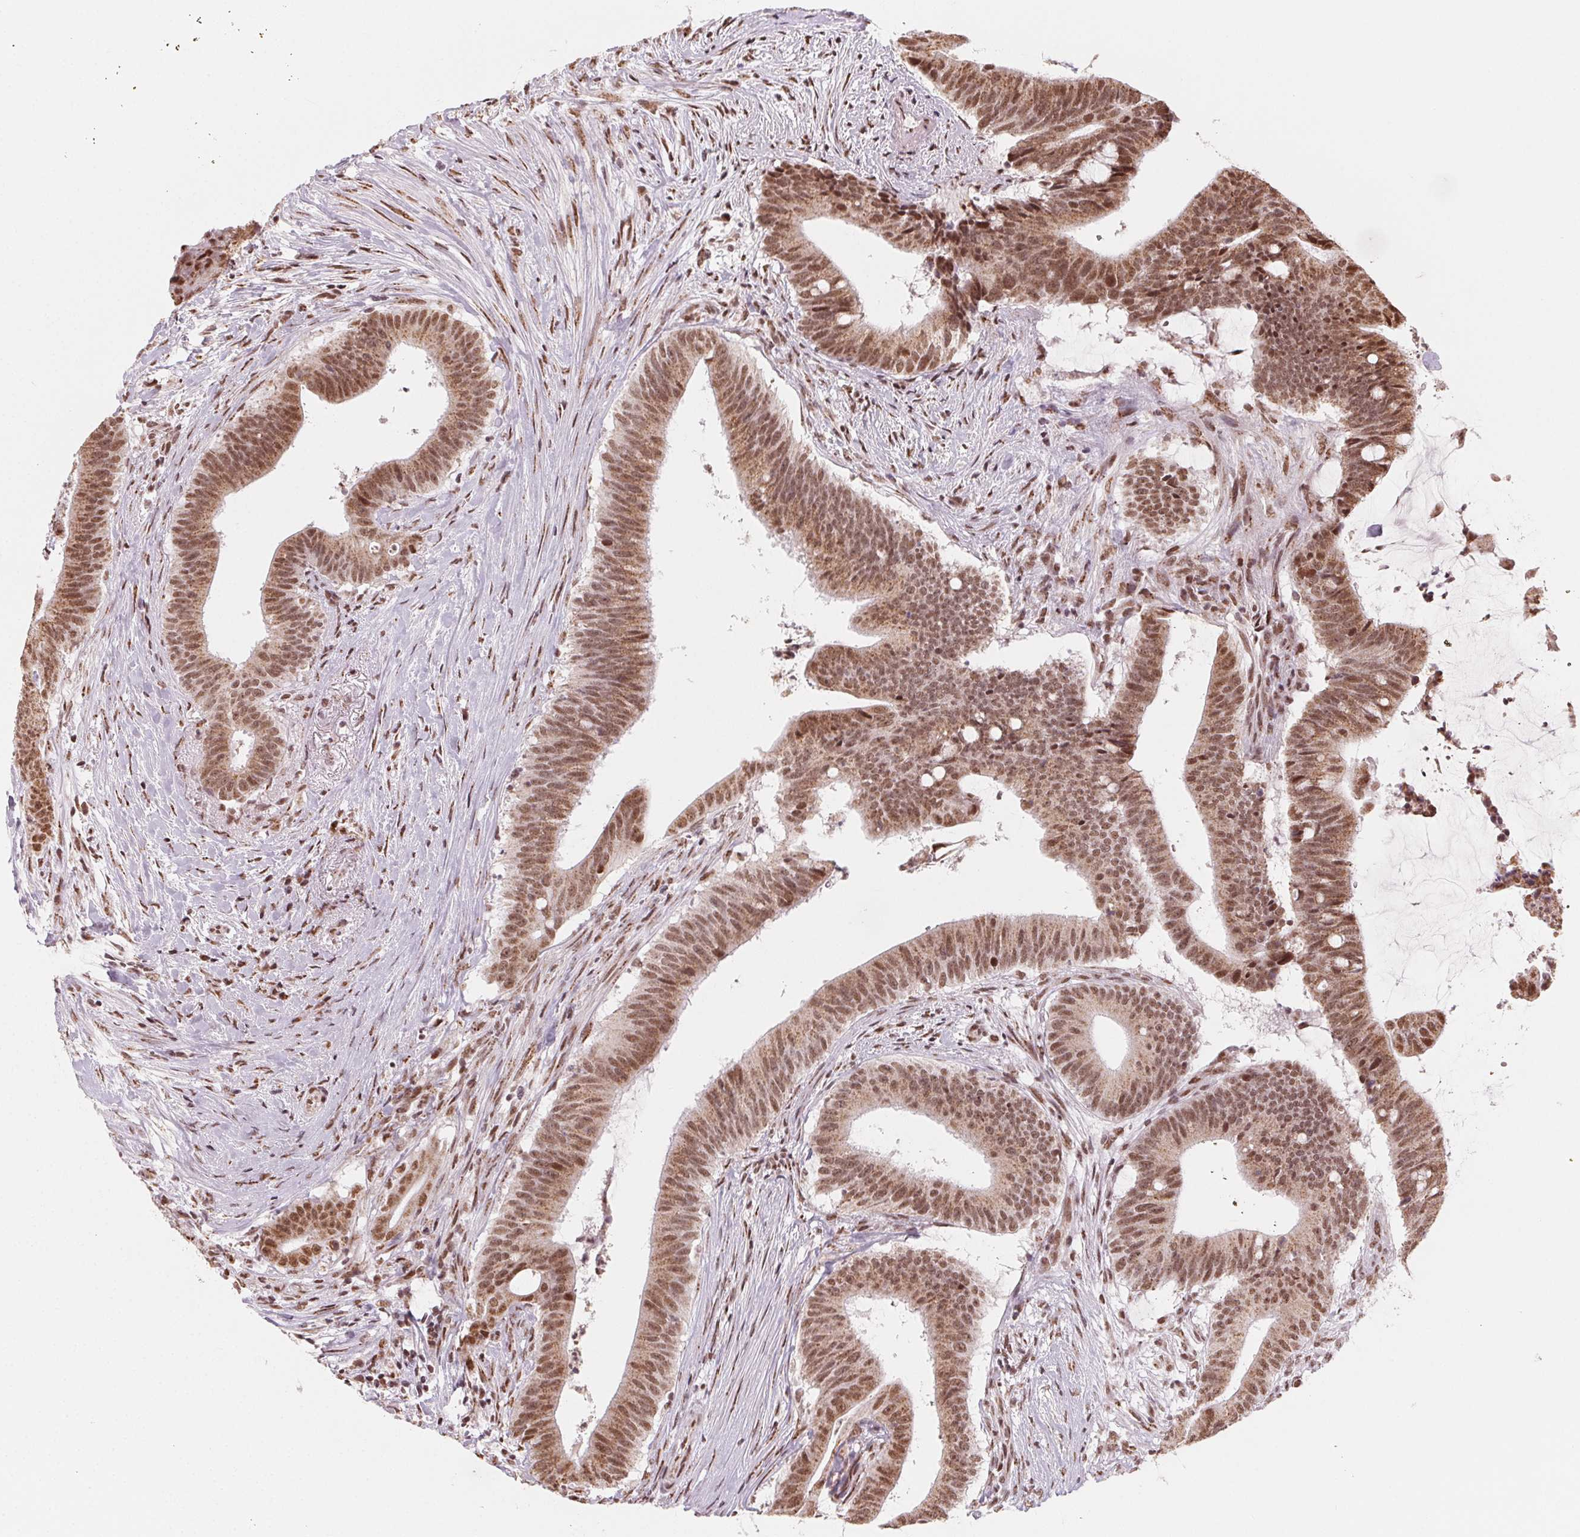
{"staining": {"intensity": "moderate", "quantity": ">75%", "location": "cytoplasmic/membranous,nuclear"}, "tissue": "colorectal cancer", "cell_type": "Tumor cells", "image_type": "cancer", "snomed": [{"axis": "morphology", "description": "Adenocarcinoma, NOS"}, {"axis": "topography", "description": "Colon"}], "caption": "Immunohistochemical staining of adenocarcinoma (colorectal) shows medium levels of moderate cytoplasmic/membranous and nuclear protein expression in approximately >75% of tumor cells.", "gene": "TOPORS", "patient": {"sex": "female", "age": 43}}